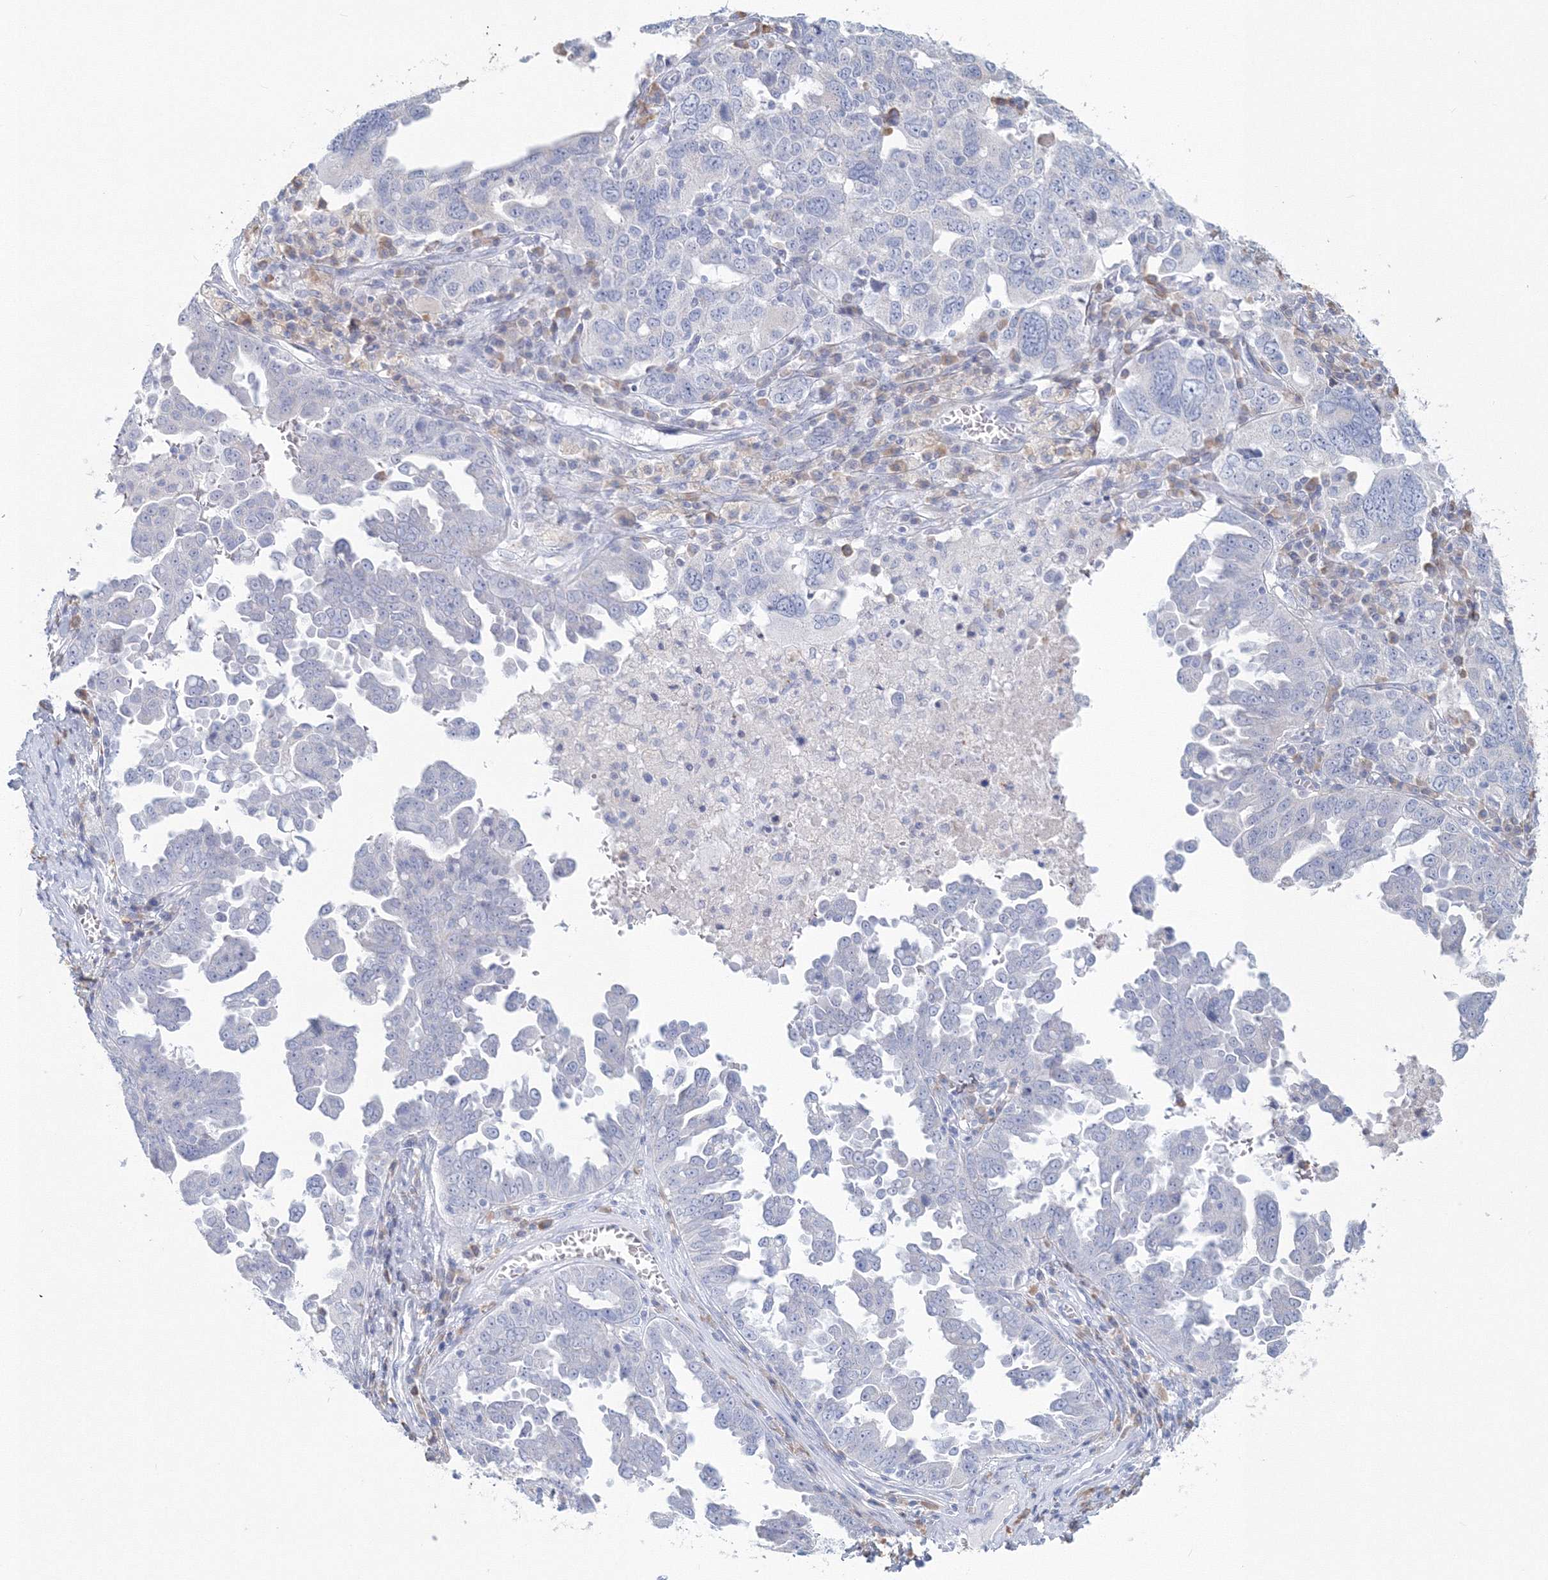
{"staining": {"intensity": "negative", "quantity": "none", "location": "none"}, "tissue": "ovarian cancer", "cell_type": "Tumor cells", "image_type": "cancer", "snomed": [{"axis": "morphology", "description": "Carcinoma, endometroid"}, {"axis": "topography", "description": "Ovary"}], "caption": "Tumor cells are negative for protein expression in human ovarian cancer.", "gene": "VSIG1", "patient": {"sex": "female", "age": 62}}